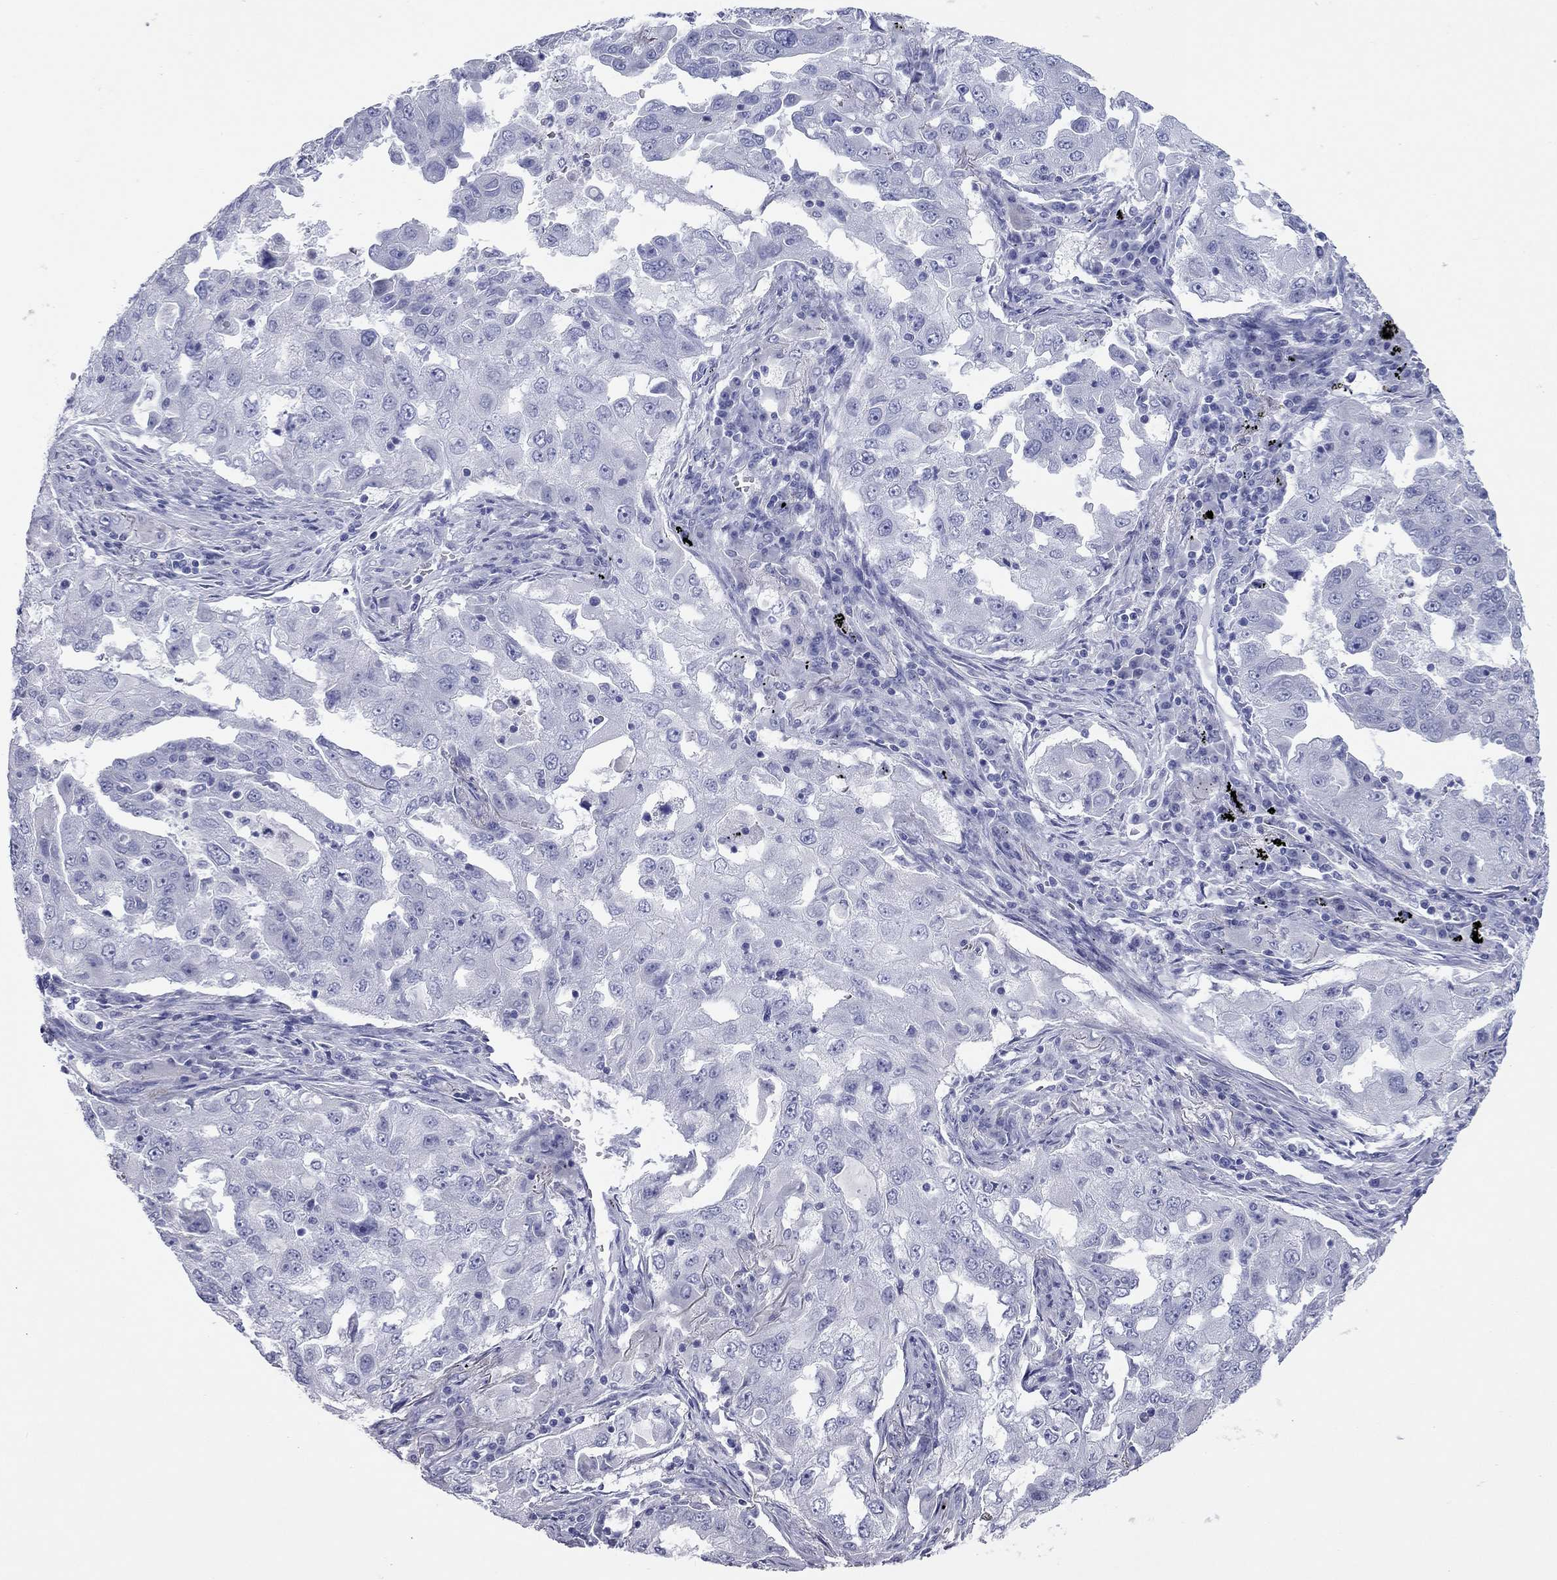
{"staining": {"intensity": "negative", "quantity": "none", "location": "none"}, "tissue": "lung cancer", "cell_type": "Tumor cells", "image_type": "cancer", "snomed": [{"axis": "morphology", "description": "Adenocarcinoma, NOS"}, {"axis": "topography", "description": "Lung"}], "caption": "Tumor cells show no significant protein staining in lung cancer.", "gene": "VSIG10", "patient": {"sex": "female", "age": 61}}